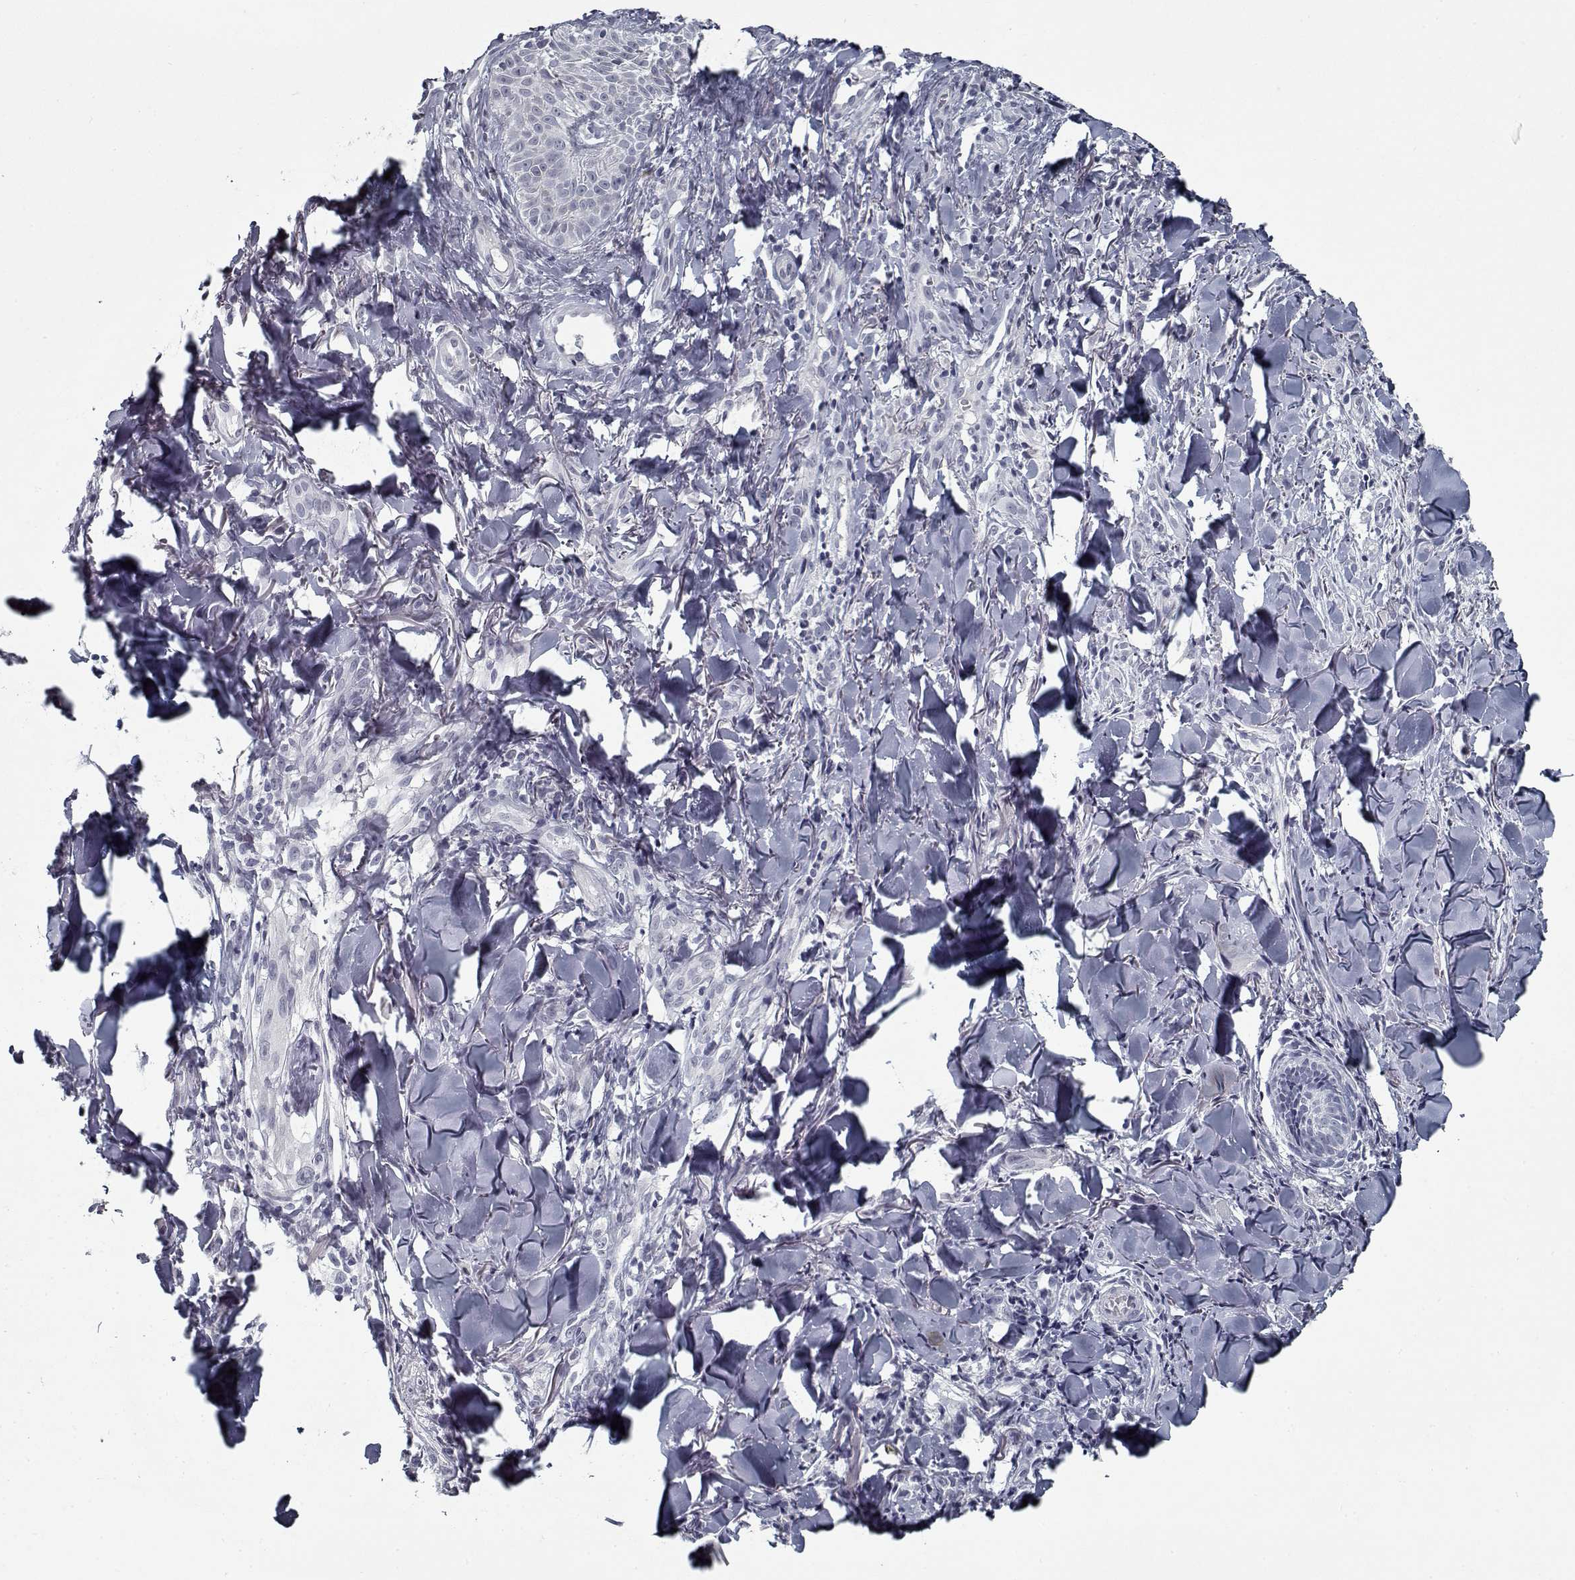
{"staining": {"intensity": "negative", "quantity": "none", "location": "none"}, "tissue": "melanoma", "cell_type": "Tumor cells", "image_type": "cancer", "snomed": [{"axis": "morphology", "description": "Malignant melanoma, NOS"}, {"axis": "topography", "description": "Skin"}], "caption": "Micrograph shows no protein staining in tumor cells of melanoma tissue.", "gene": "GAD2", "patient": {"sex": "male", "age": 67}}